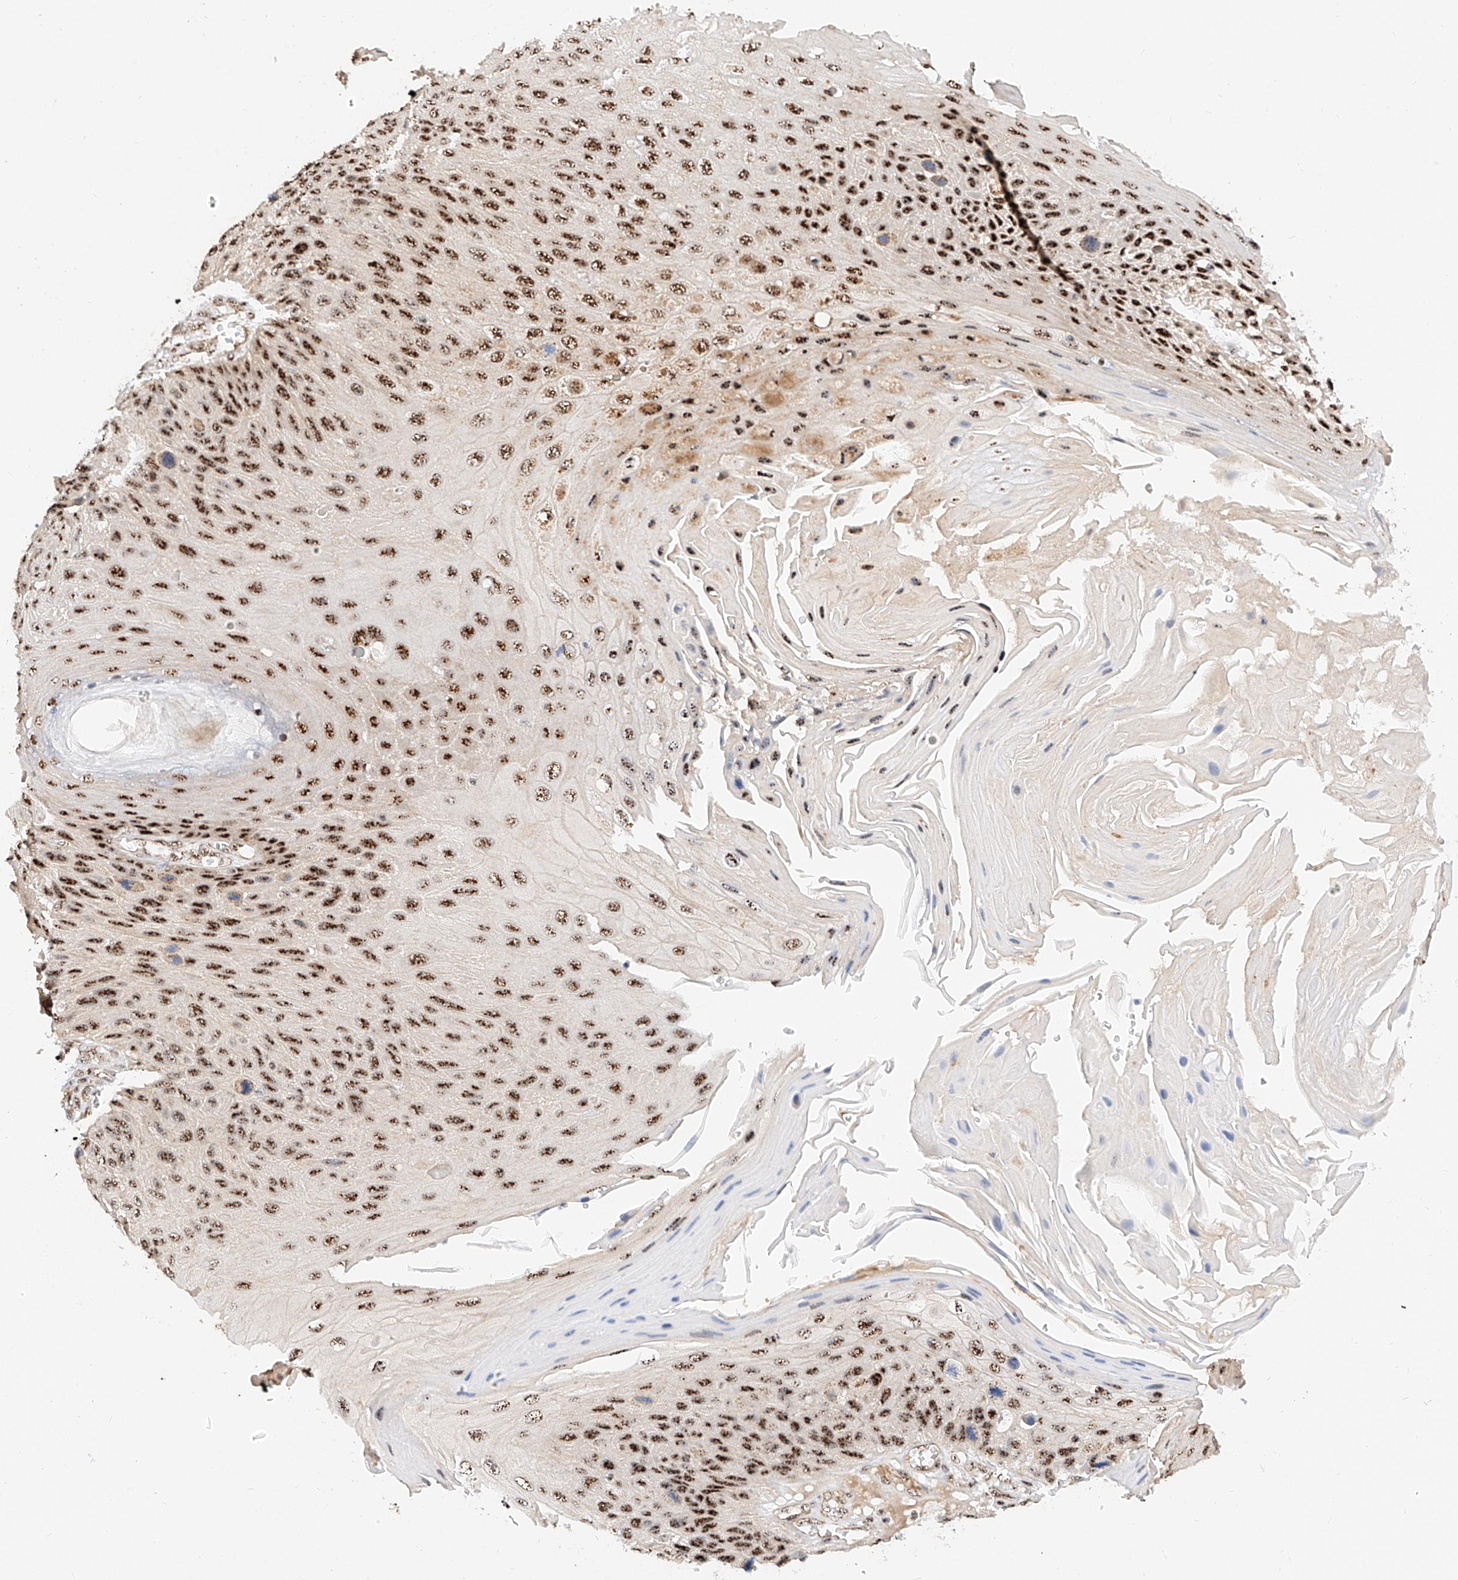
{"staining": {"intensity": "strong", "quantity": "25%-75%", "location": "nuclear"}, "tissue": "skin cancer", "cell_type": "Tumor cells", "image_type": "cancer", "snomed": [{"axis": "morphology", "description": "Squamous cell carcinoma, NOS"}, {"axis": "topography", "description": "Skin"}], "caption": "Skin cancer was stained to show a protein in brown. There is high levels of strong nuclear positivity in about 25%-75% of tumor cells.", "gene": "ATXN7L2", "patient": {"sex": "female", "age": 88}}